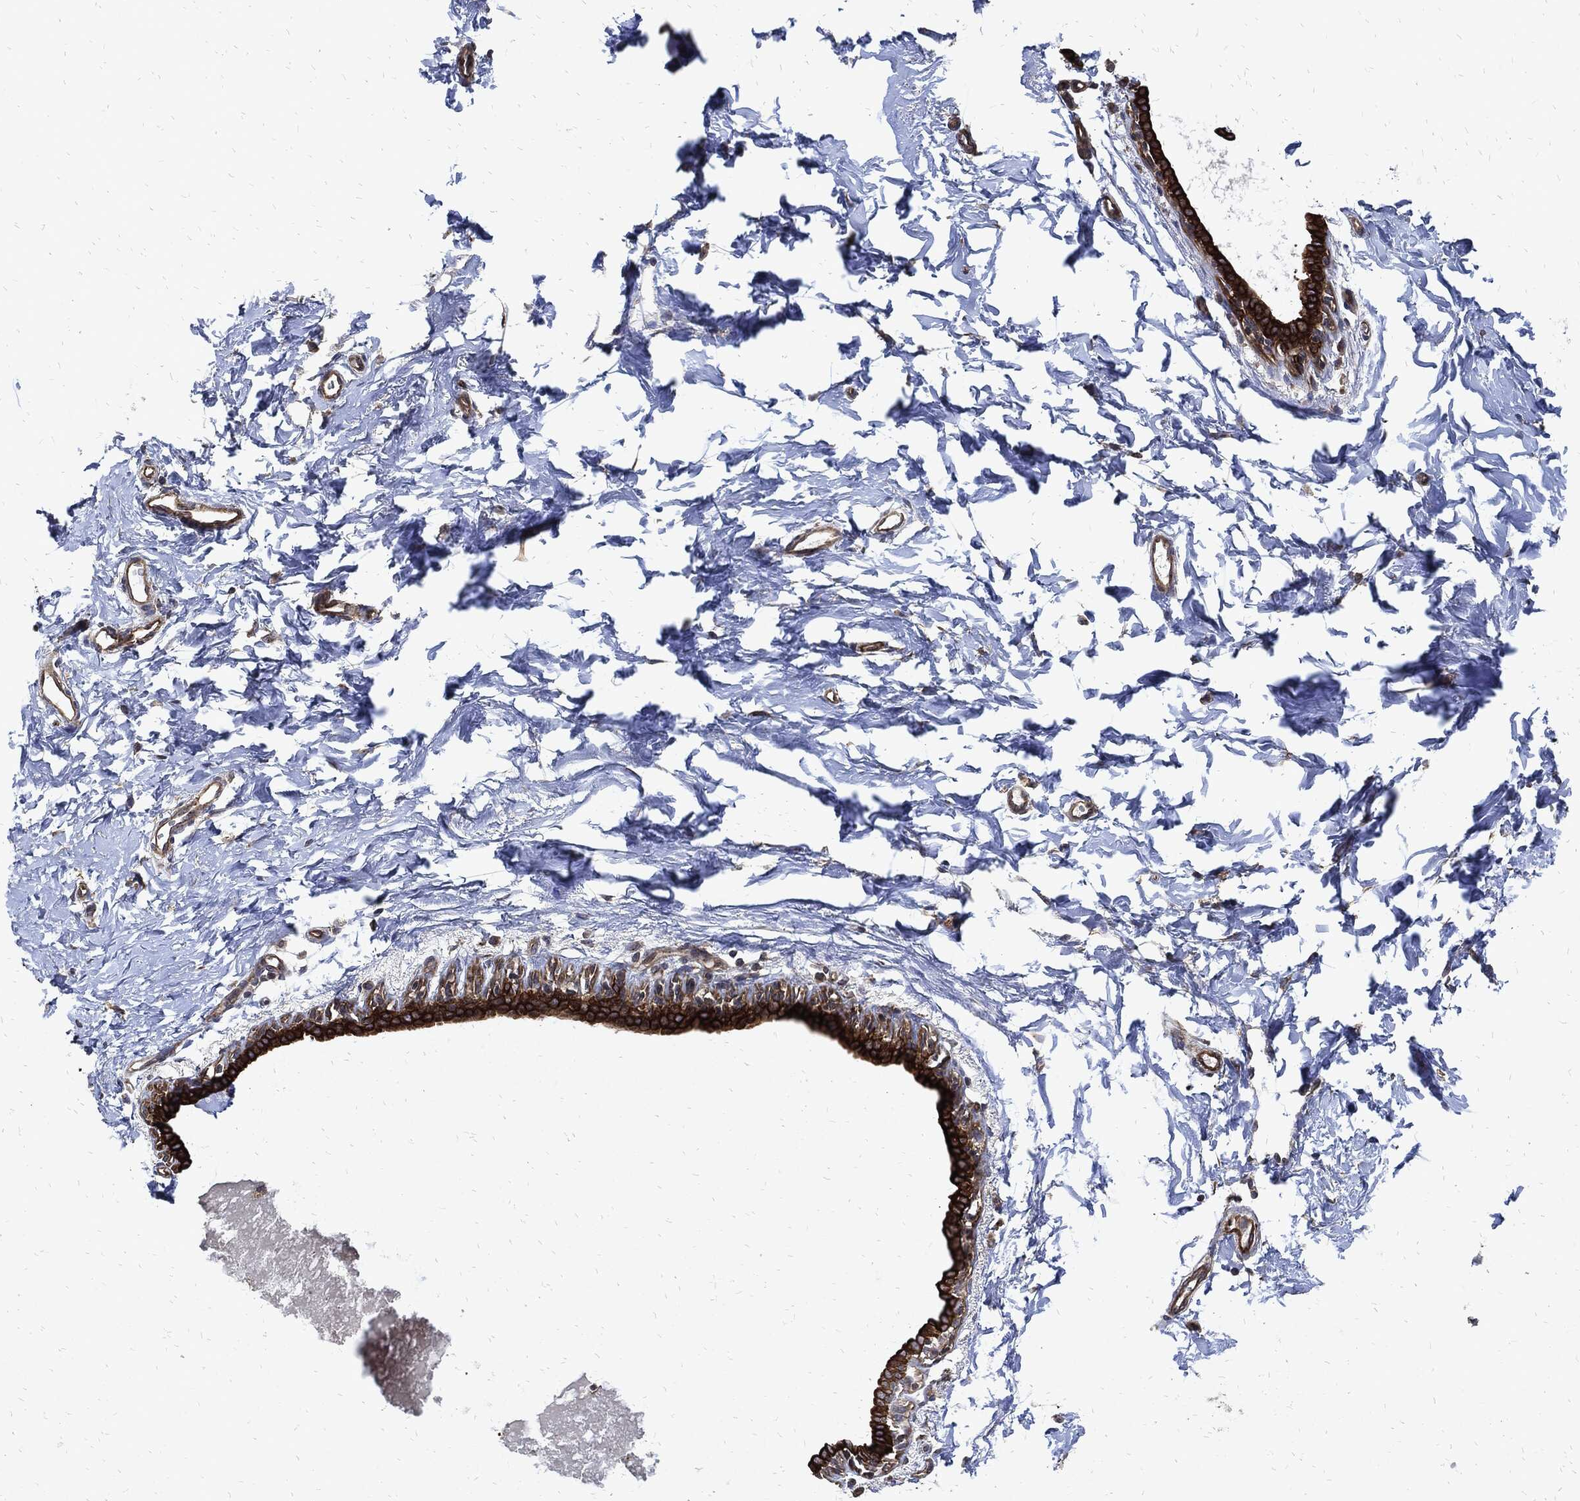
{"staining": {"intensity": "negative", "quantity": "none", "location": "none"}, "tissue": "breast", "cell_type": "Adipocytes", "image_type": "normal", "snomed": [{"axis": "morphology", "description": "Normal tissue, NOS"}, {"axis": "topography", "description": "Breast"}], "caption": "Immunohistochemistry micrograph of benign breast: breast stained with DAB (3,3'-diaminobenzidine) displays no significant protein expression in adipocytes.", "gene": "DCTN1", "patient": {"sex": "female", "age": 37}}